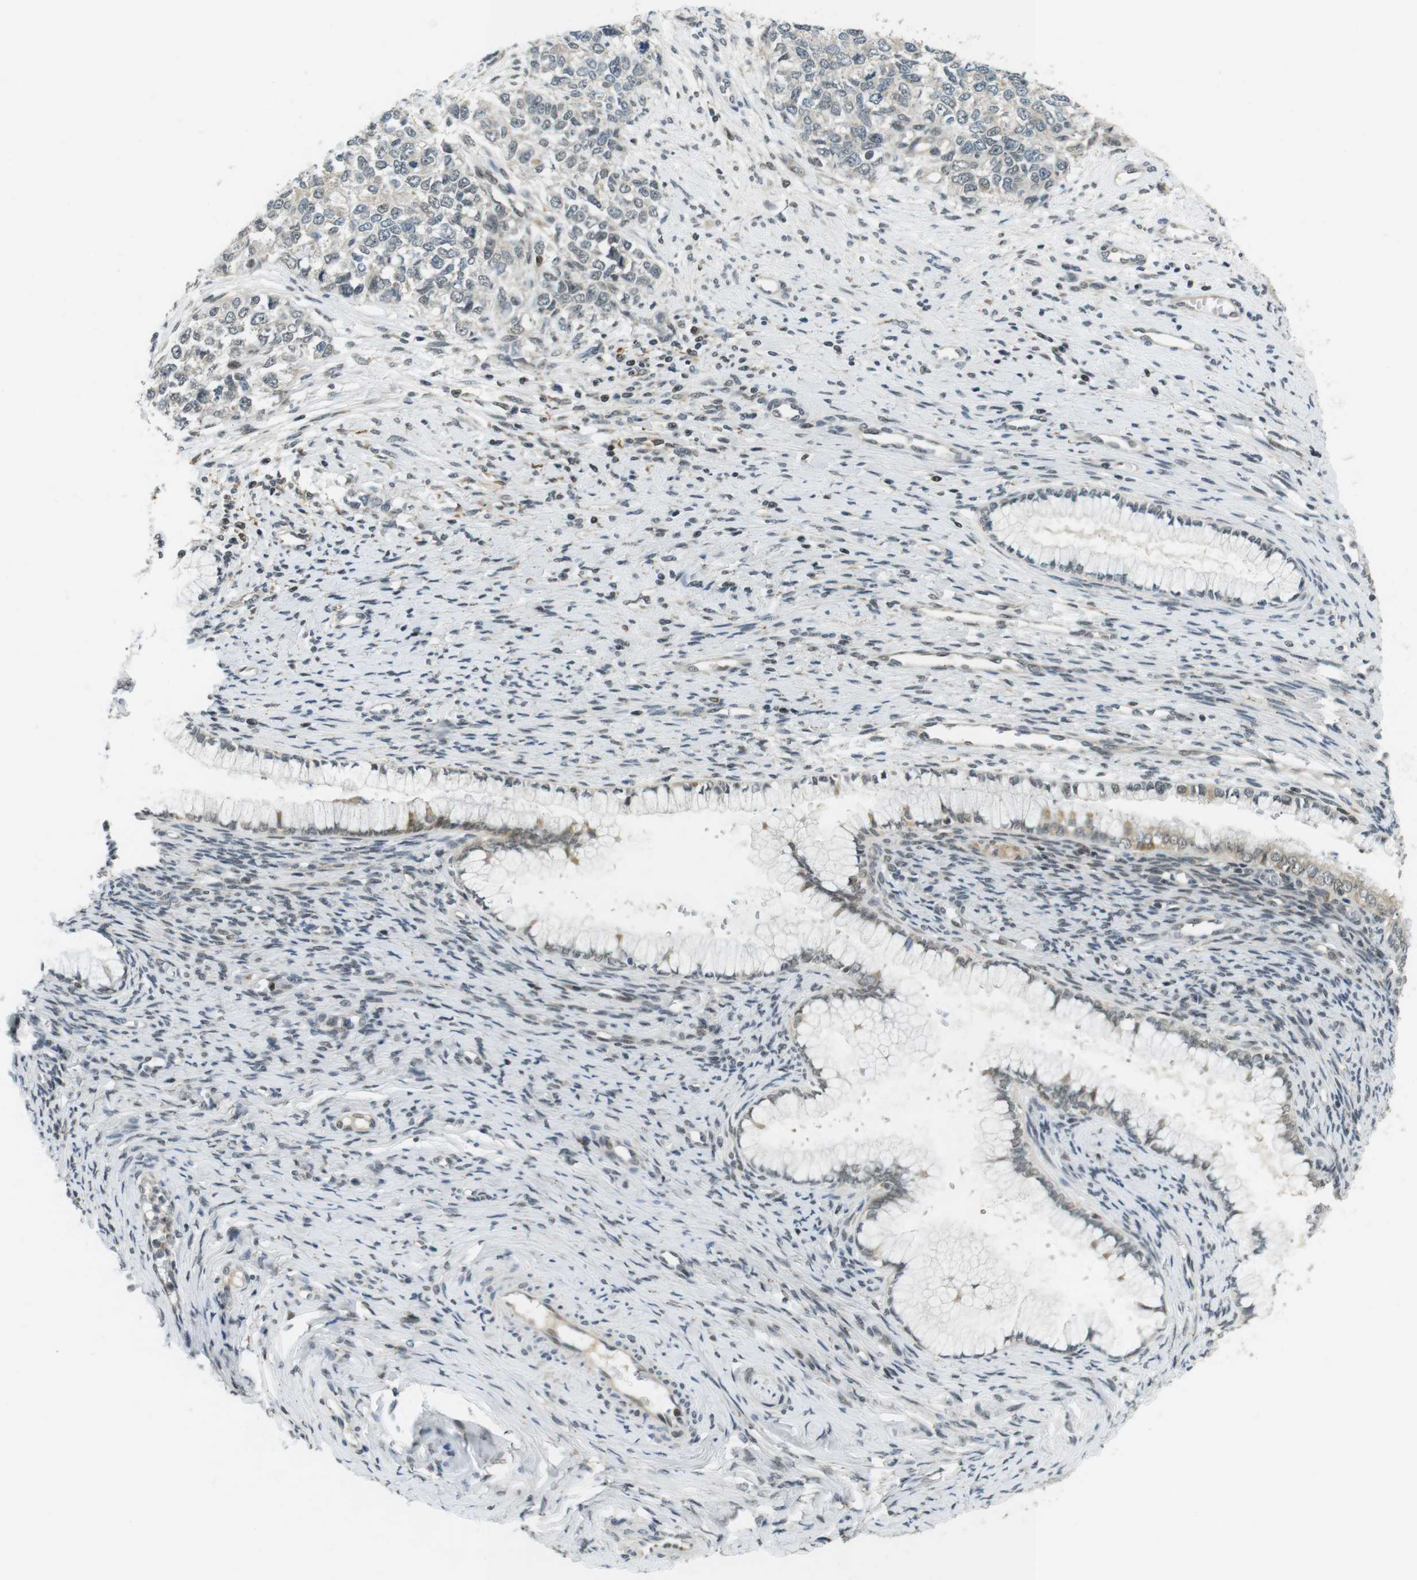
{"staining": {"intensity": "negative", "quantity": "none", "location": "none"}, "tissue": "cervical cancer", "cell_type": "Tumor cells", "image_type": "cancer", "snomed": [{"axis": "morphology", "description": "Squamous cell carcinoma, NOS"}, {"axis": "topography", "description": "Cervix"}], "caption": "DAB immunohistochemical staining of human cervical cancer (squamous cell carcinoma) shows no significant positivity in tumor cells.", "gene": "BRD4", "patient": {"sex": "female", "age": 63}}